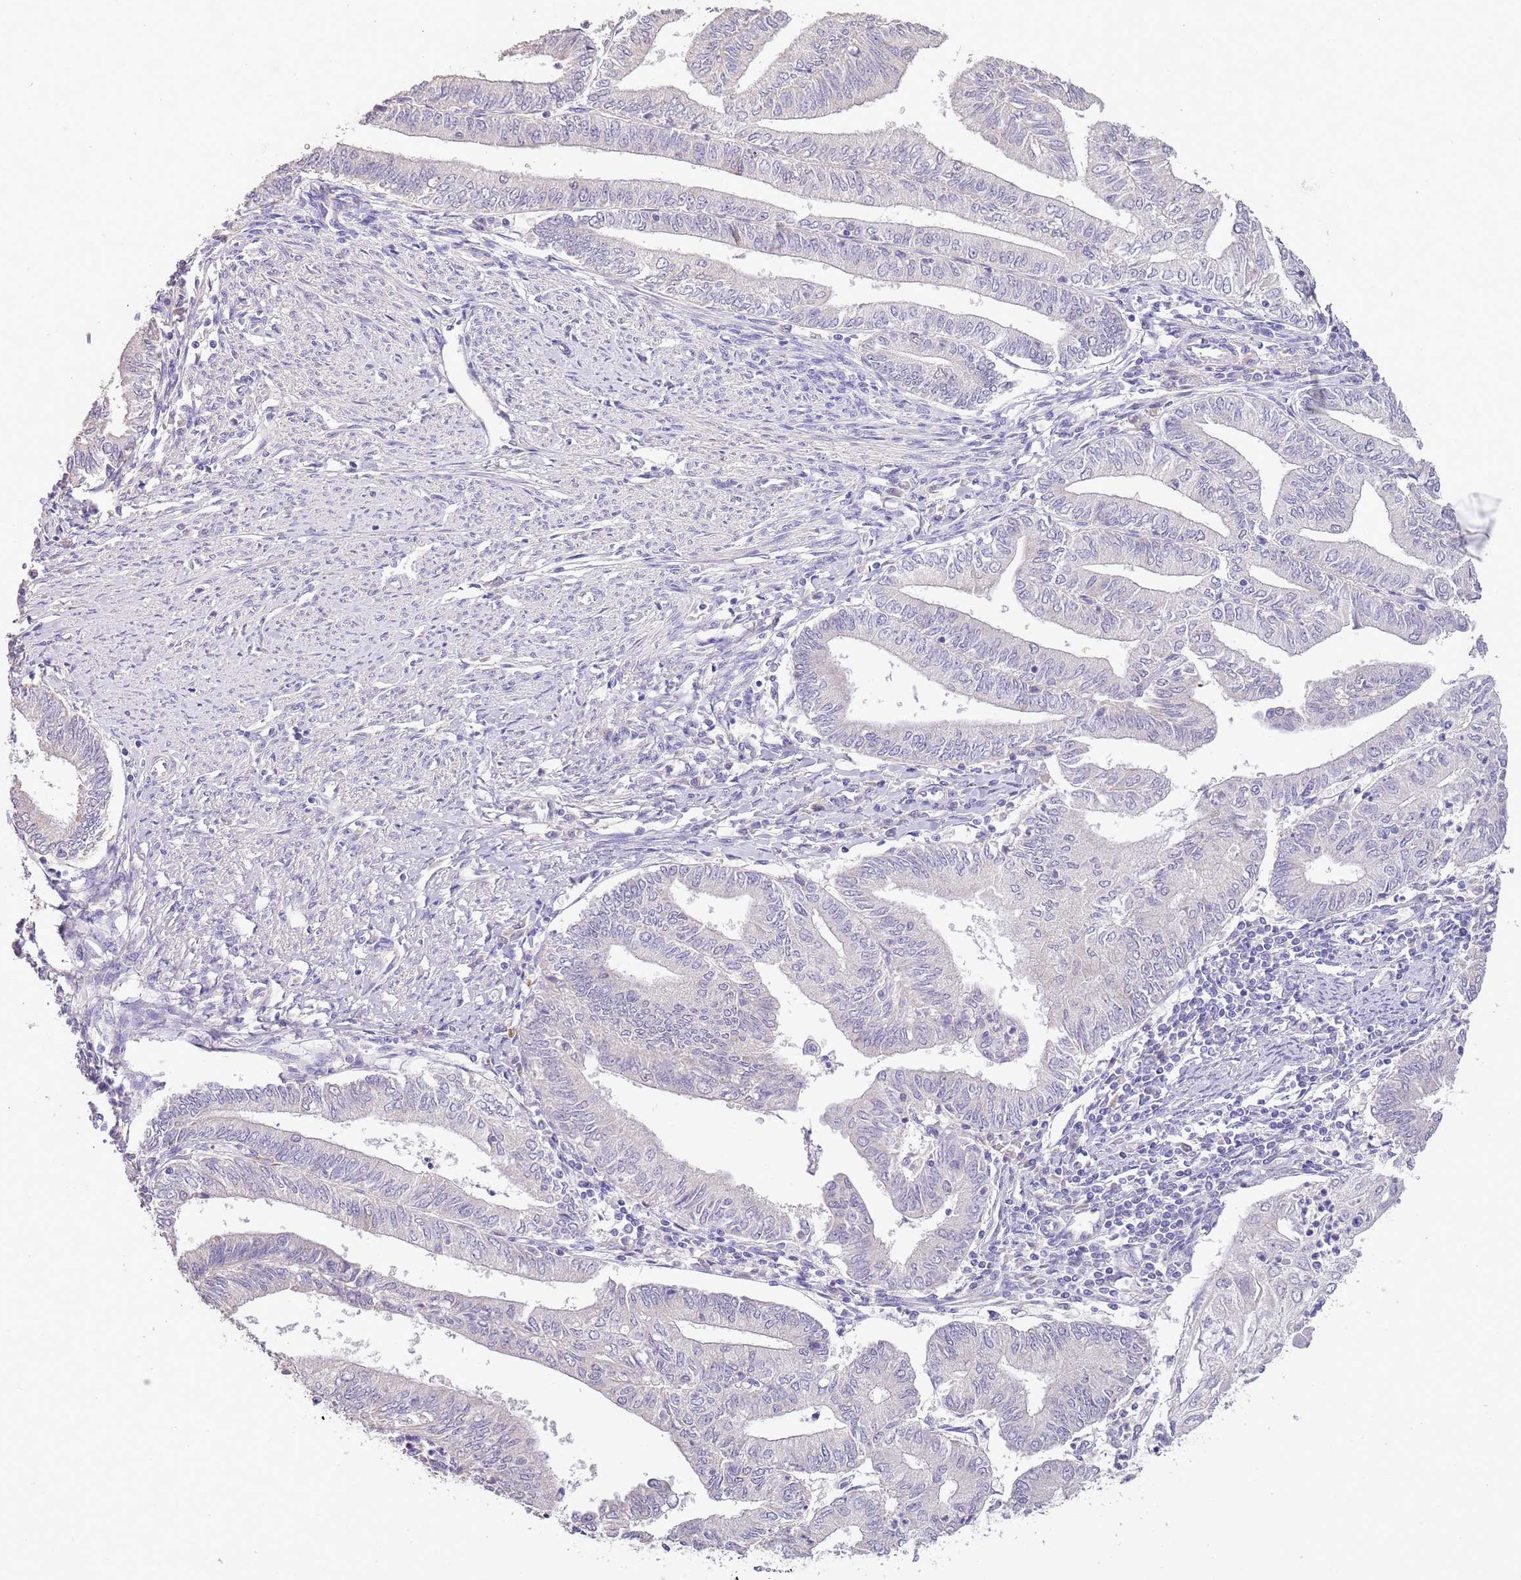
{"staining": {"intensity": "negative", "quantity": "none", "location": "none"}, "tissue": "endometrial cancer", "cell_type": "Tumor cells", "image_type": "cancer", "snomed": [{"axis": "morphology", "description": "Adenocarcinoma, NOS"}, {"axis": "topography", "description": "Endometrium"}], "caption": "Adenocarcinoma (endometrial) was stained to show a protein in brown. There is no significant positivity in tumor cells. The staining is performed using DAB (3,3'-diaminobenzidine) brown chromogen with nuclei counter-stained in using hematoxylin.", "gene": "ZNF658", "patient": {"sex": "female", "age": 66}}